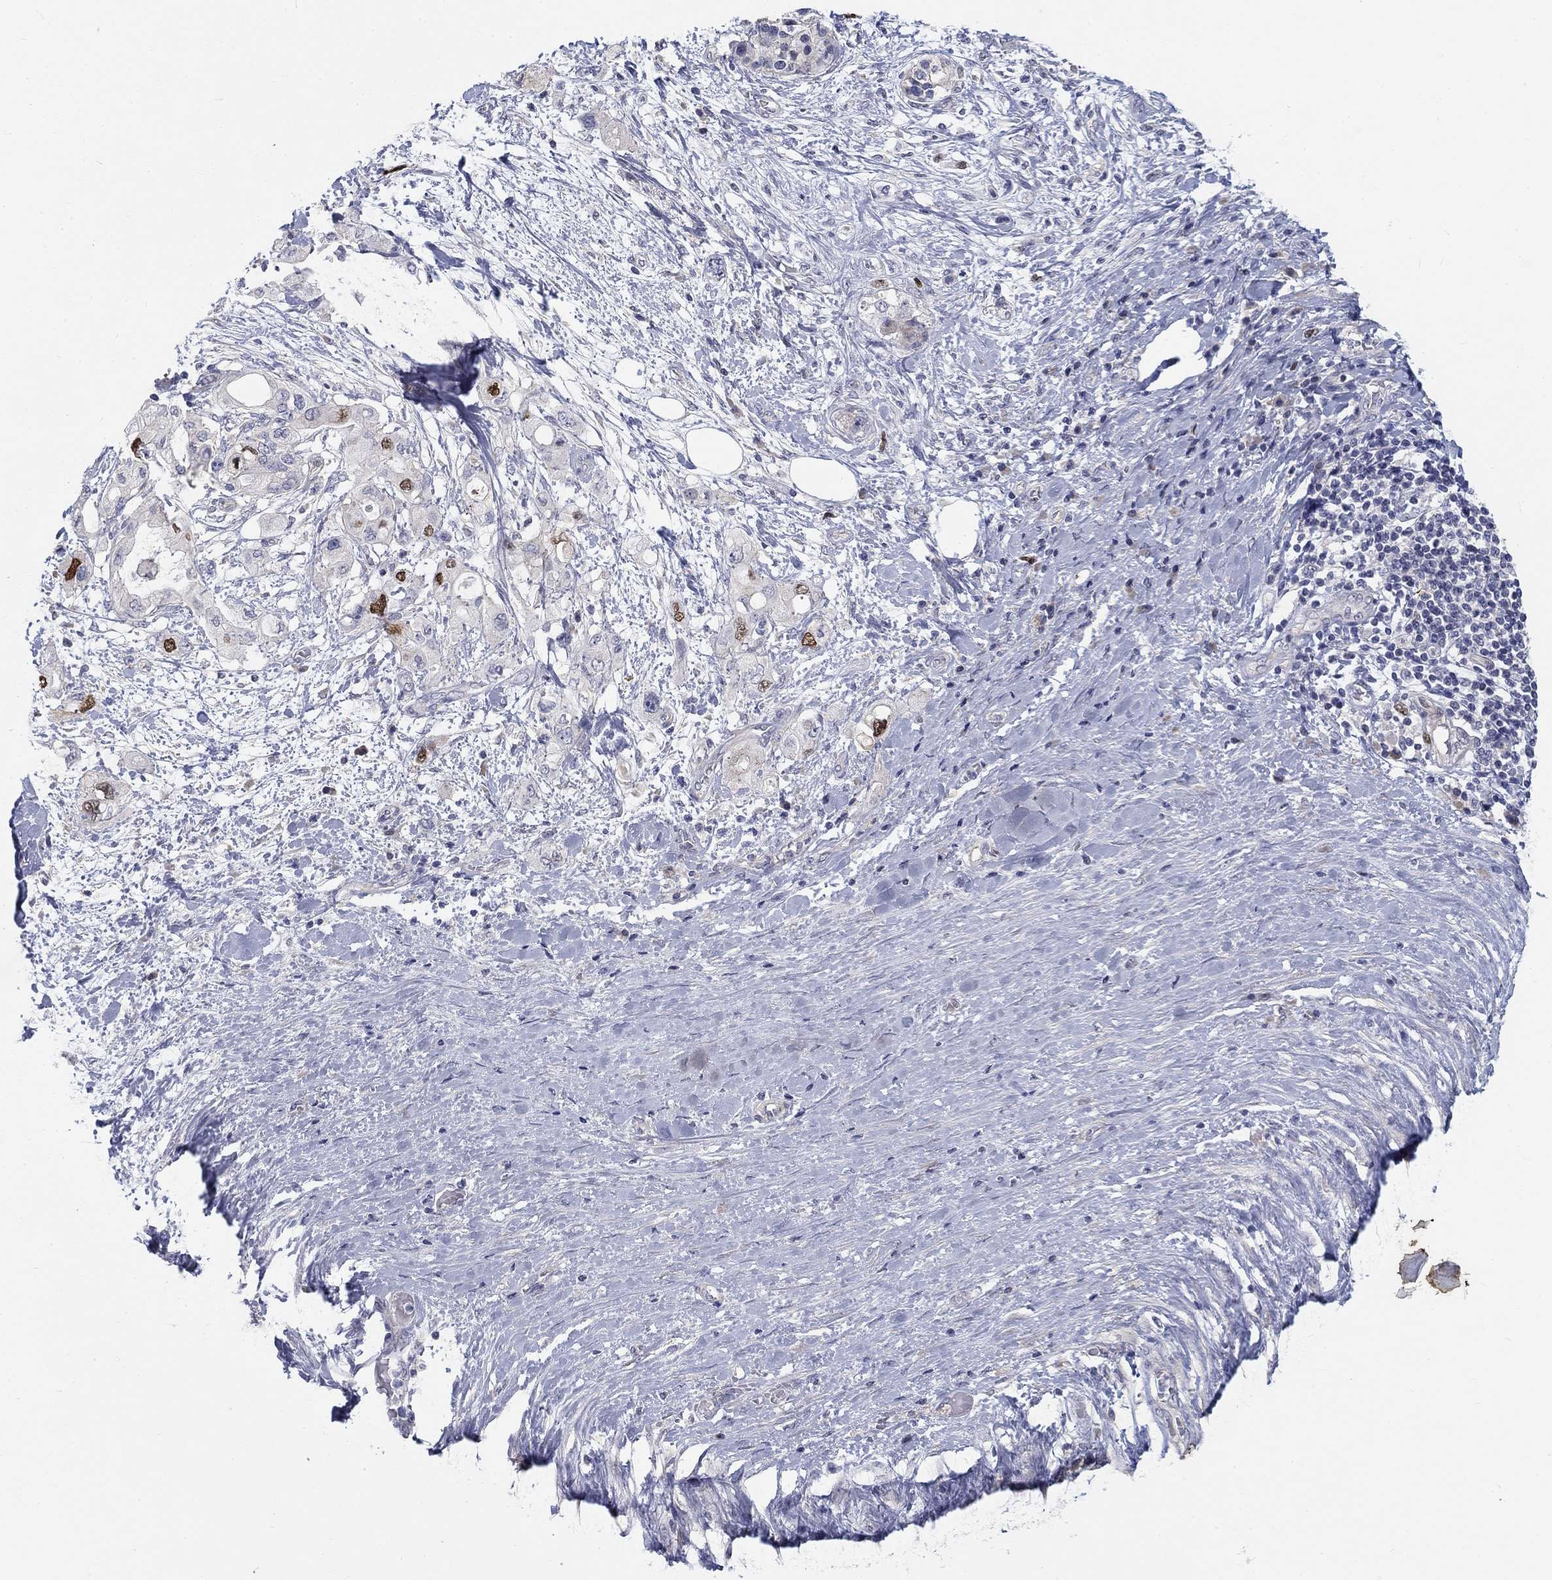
{"staining": {"intensity": "strong", "quantity": "<25%", "location": "nuclear"}, "tissue": "pancreatic cancer", "cell_type": "Tumor cells", "image_type": "cancer", "snomed": [{"axis": "morphology", "description": "Adenocarcinoma, NOS"}, {"axis": "topography", "description": "Pancreas"}], "caption": "The image demonstrates staining of pancreatic adenocarcinoma, revealing strong nuclear protein expression (brown color) within tumor cells.", "gene": "PRC1", "patient": {"sex": "female", "age": 56}}